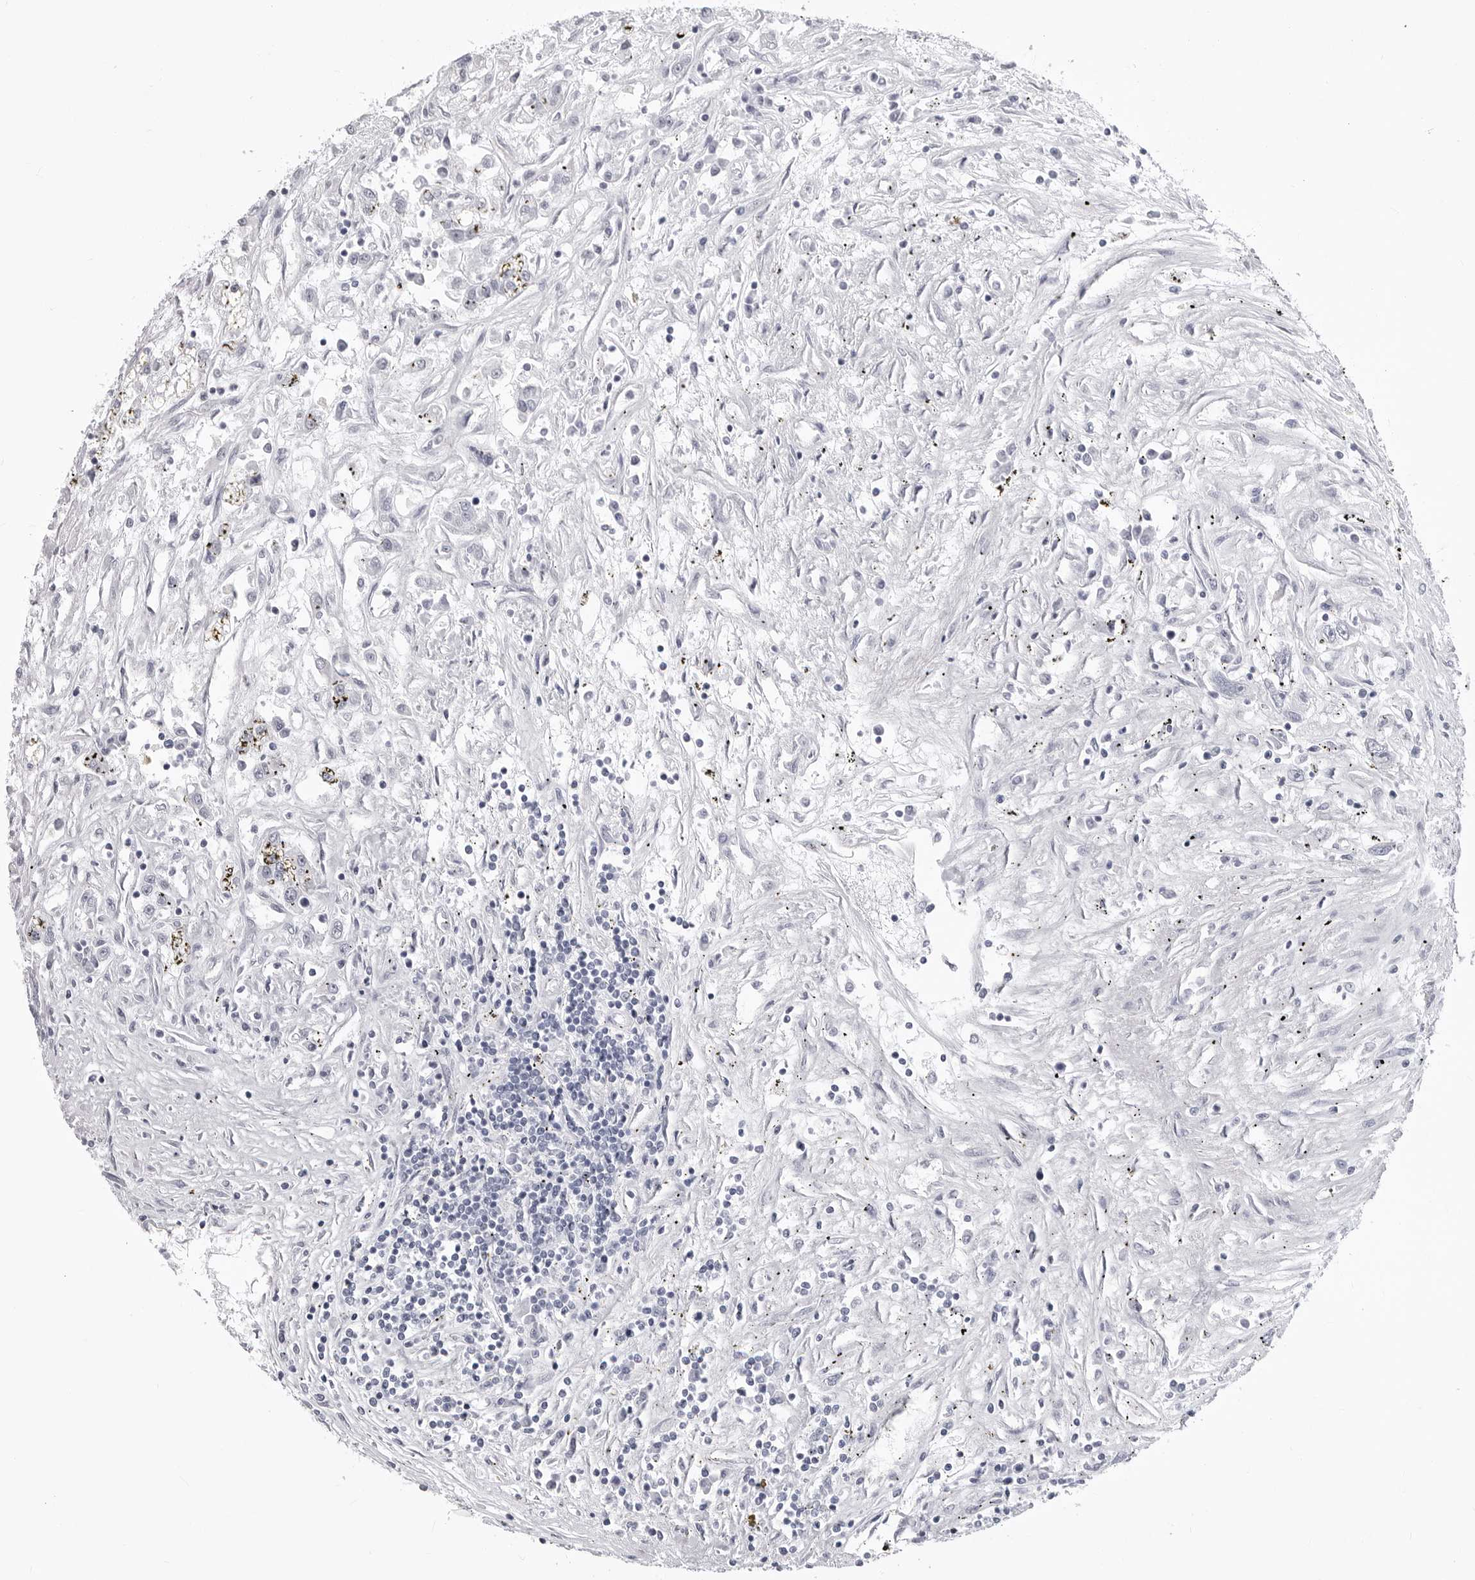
{"staining": {"intensity": "negative", "quantity": "none", "location": "none"}, "tissue": "renal cancer", "cell_type": "Tumor cells", "image_type": "cancer", "snomed": [{"axis": "morphology", "description": "Adenocarcinoma, NOS"}, {"axis": "topography", "description": "Kidney"}], "caption": "Tumor cells are negative for protein expression in human renal cancer (adenocarcinoma). (DAB immunohistochemistry (IHC), high magnification).", "gene": "FH", "patient": {"sex": "female", "age": 52}}